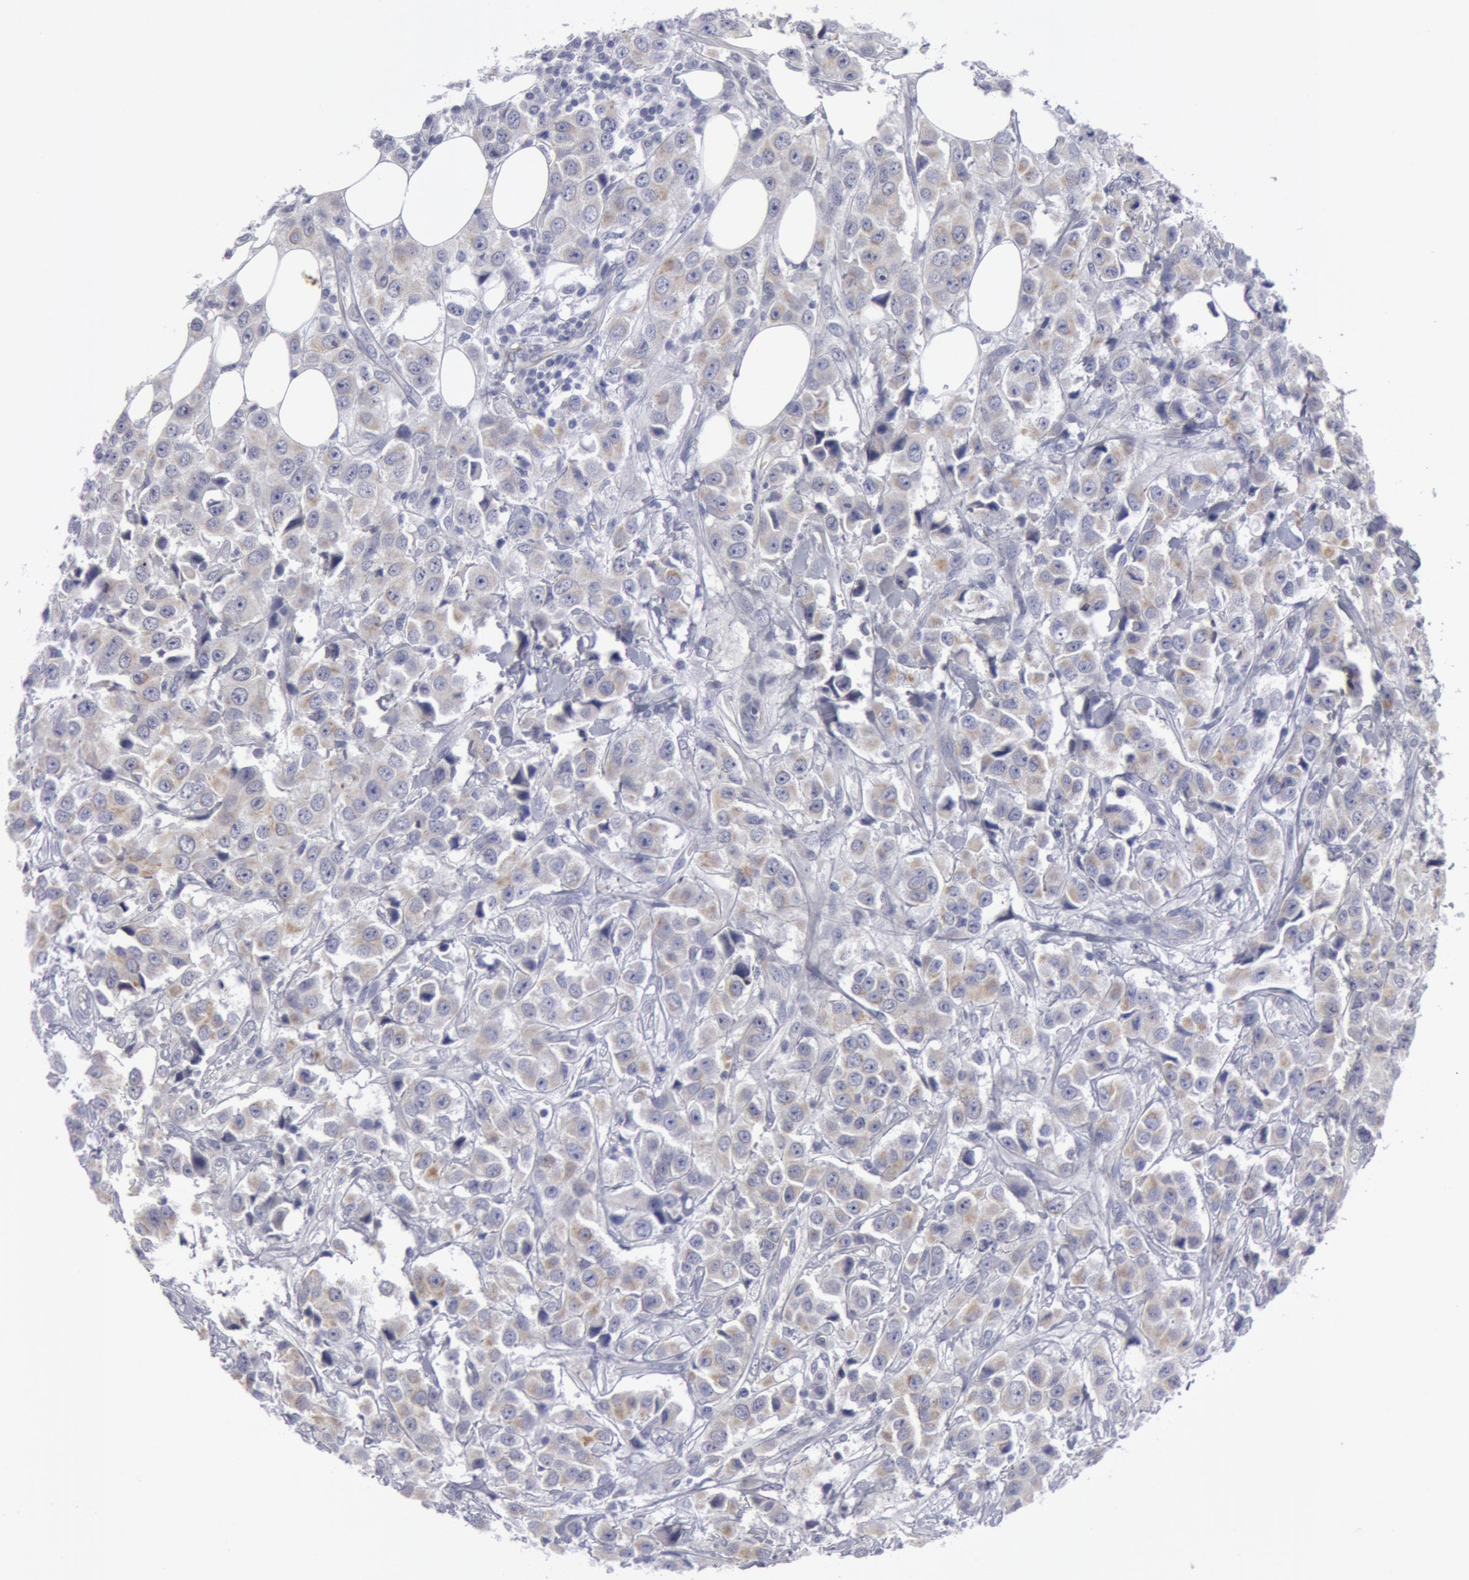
{"staining": {"intensity": "negative", "quantity": "none", "location": "none"}, "tissue": "breast cancer", "cell_type": "Tumor cells", "image_type": "cancer", "snomed": [{"axis": "morphology", "description": "Duct carcinoma"}, {"axis": "topography", "description": "Breast"}], "caption": "The immunohistochemistry (IHC) photomicrograph has no significant expression in tumor cells of breast cancer tissue.", "gene": "SMC1B", "patient": {"sex": "female", "age": 58}}